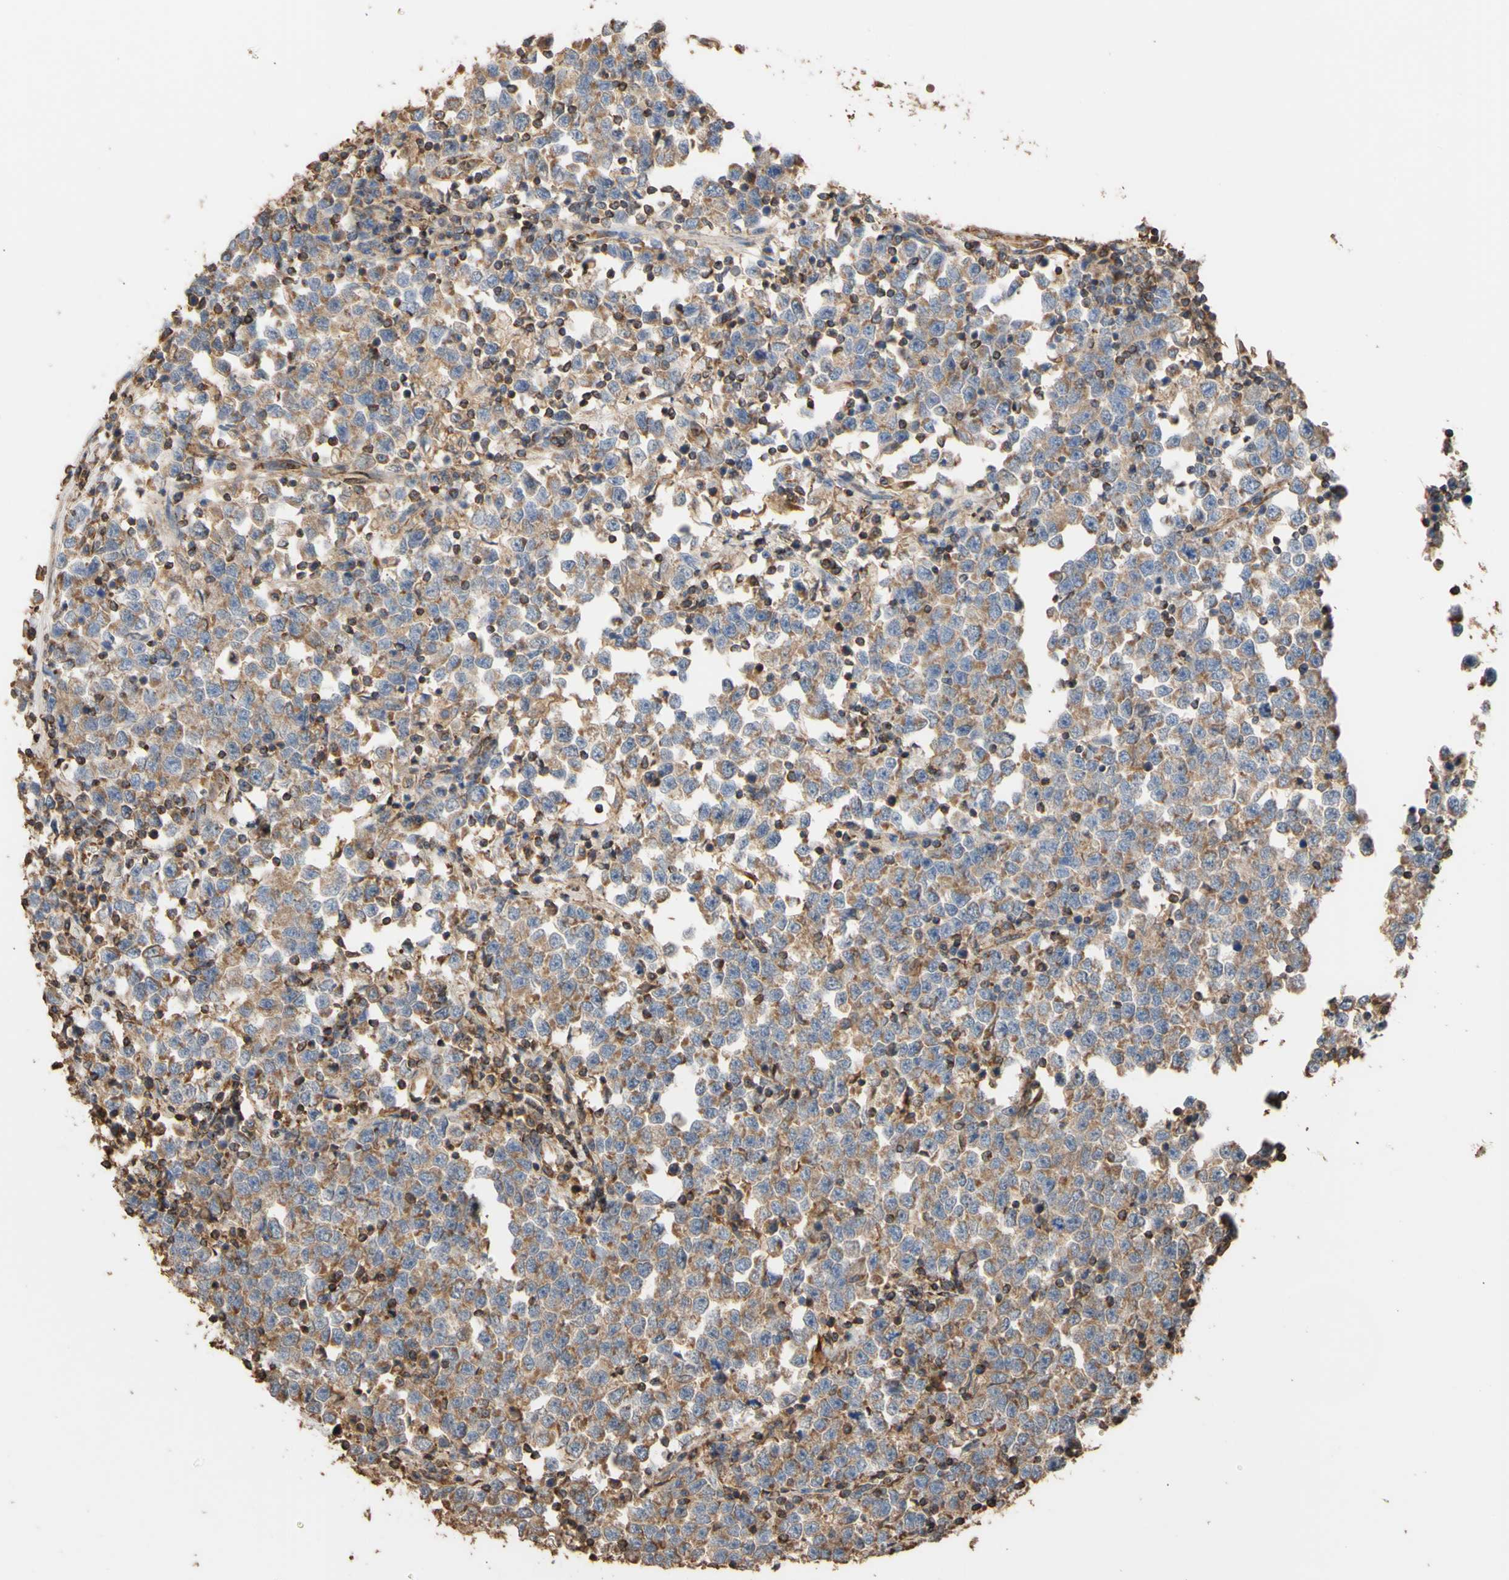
{"staining": {"intensity": "moderate", "quantity": ">75%", "location": "cytoplasmic/membranous"}, "tissue": "testis cancer", "cell_type": "Tumor cells", "image_type": "cancer", "snomed": [{"axis": "morphology", "description": "Seminoma, NOS"}, {"axis": "topography", "description": "Testis"}], "caption": "IHC micrograph of testis cancer (seminoma) stained for a protein (brown), which exhibits medium levels of moderate cytoplasmic/membranous expression in approximately >75% of tumor cells.", "gene": "ALDH9A1", "patient": {"sex": "male", "age": 43}}